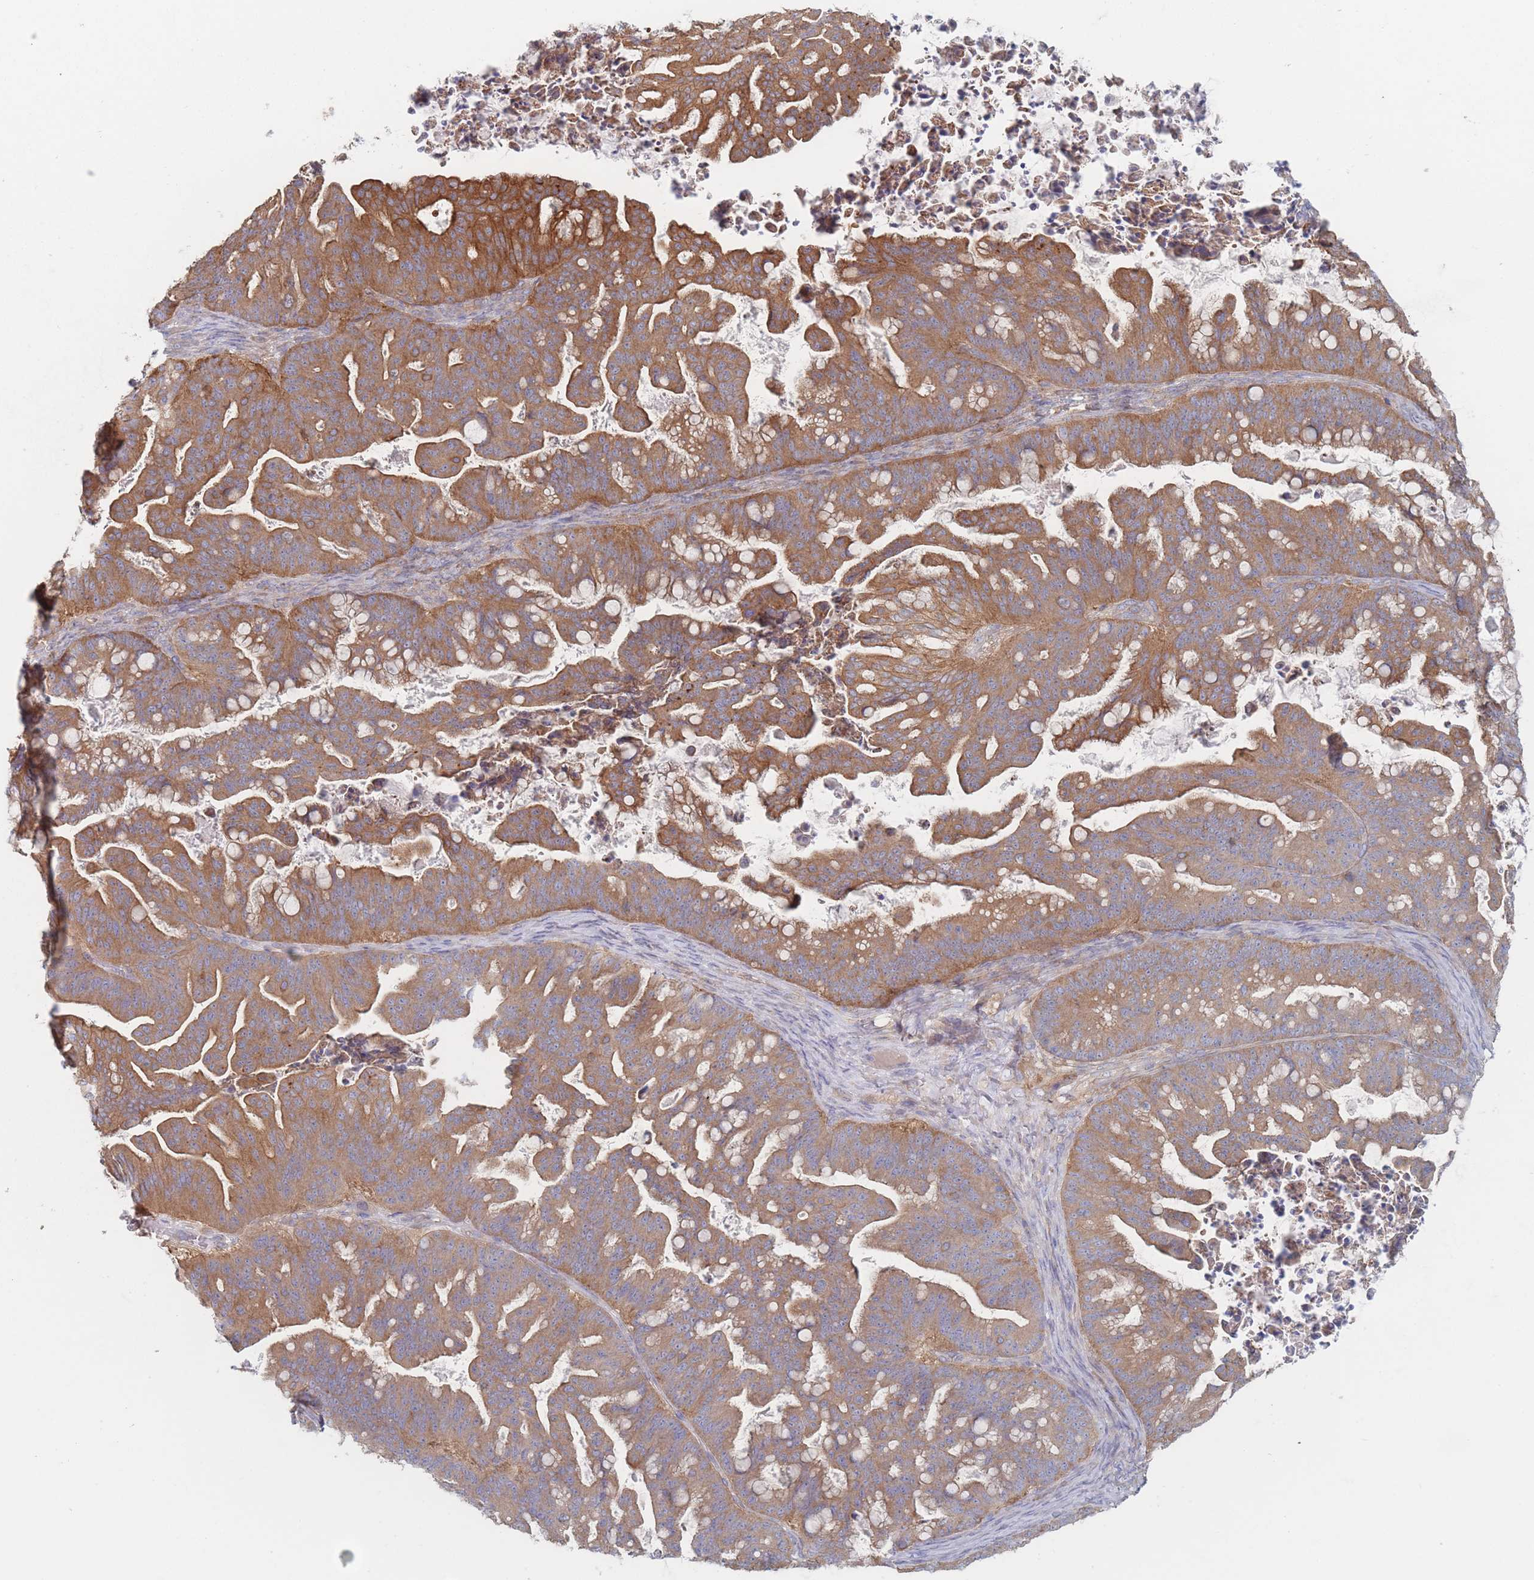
{"staining": {"intensity": "moderate", "quantity": ">75%", "location": "cytoplasmic/membranous"}, "tissue": "ovarian cancer", "cell_type": "Tumor cells", "image_type": "cancer", "snomed": [{"axis": "morphology", "description": "Cystadenocarcinoma, mucinous, NOS"}, {"axis": "topography", "description": "Ovary"}], "caption": "High-power microscopy captured an immunohistochemistry image of mucinous cystadenocarcinoma (ovarian), revealing moderate cytoplasmic/membranous staining in about >75% of tumor cells.", "gene": "EFCC1", "patient": {"sex": "female", "age": 67}}